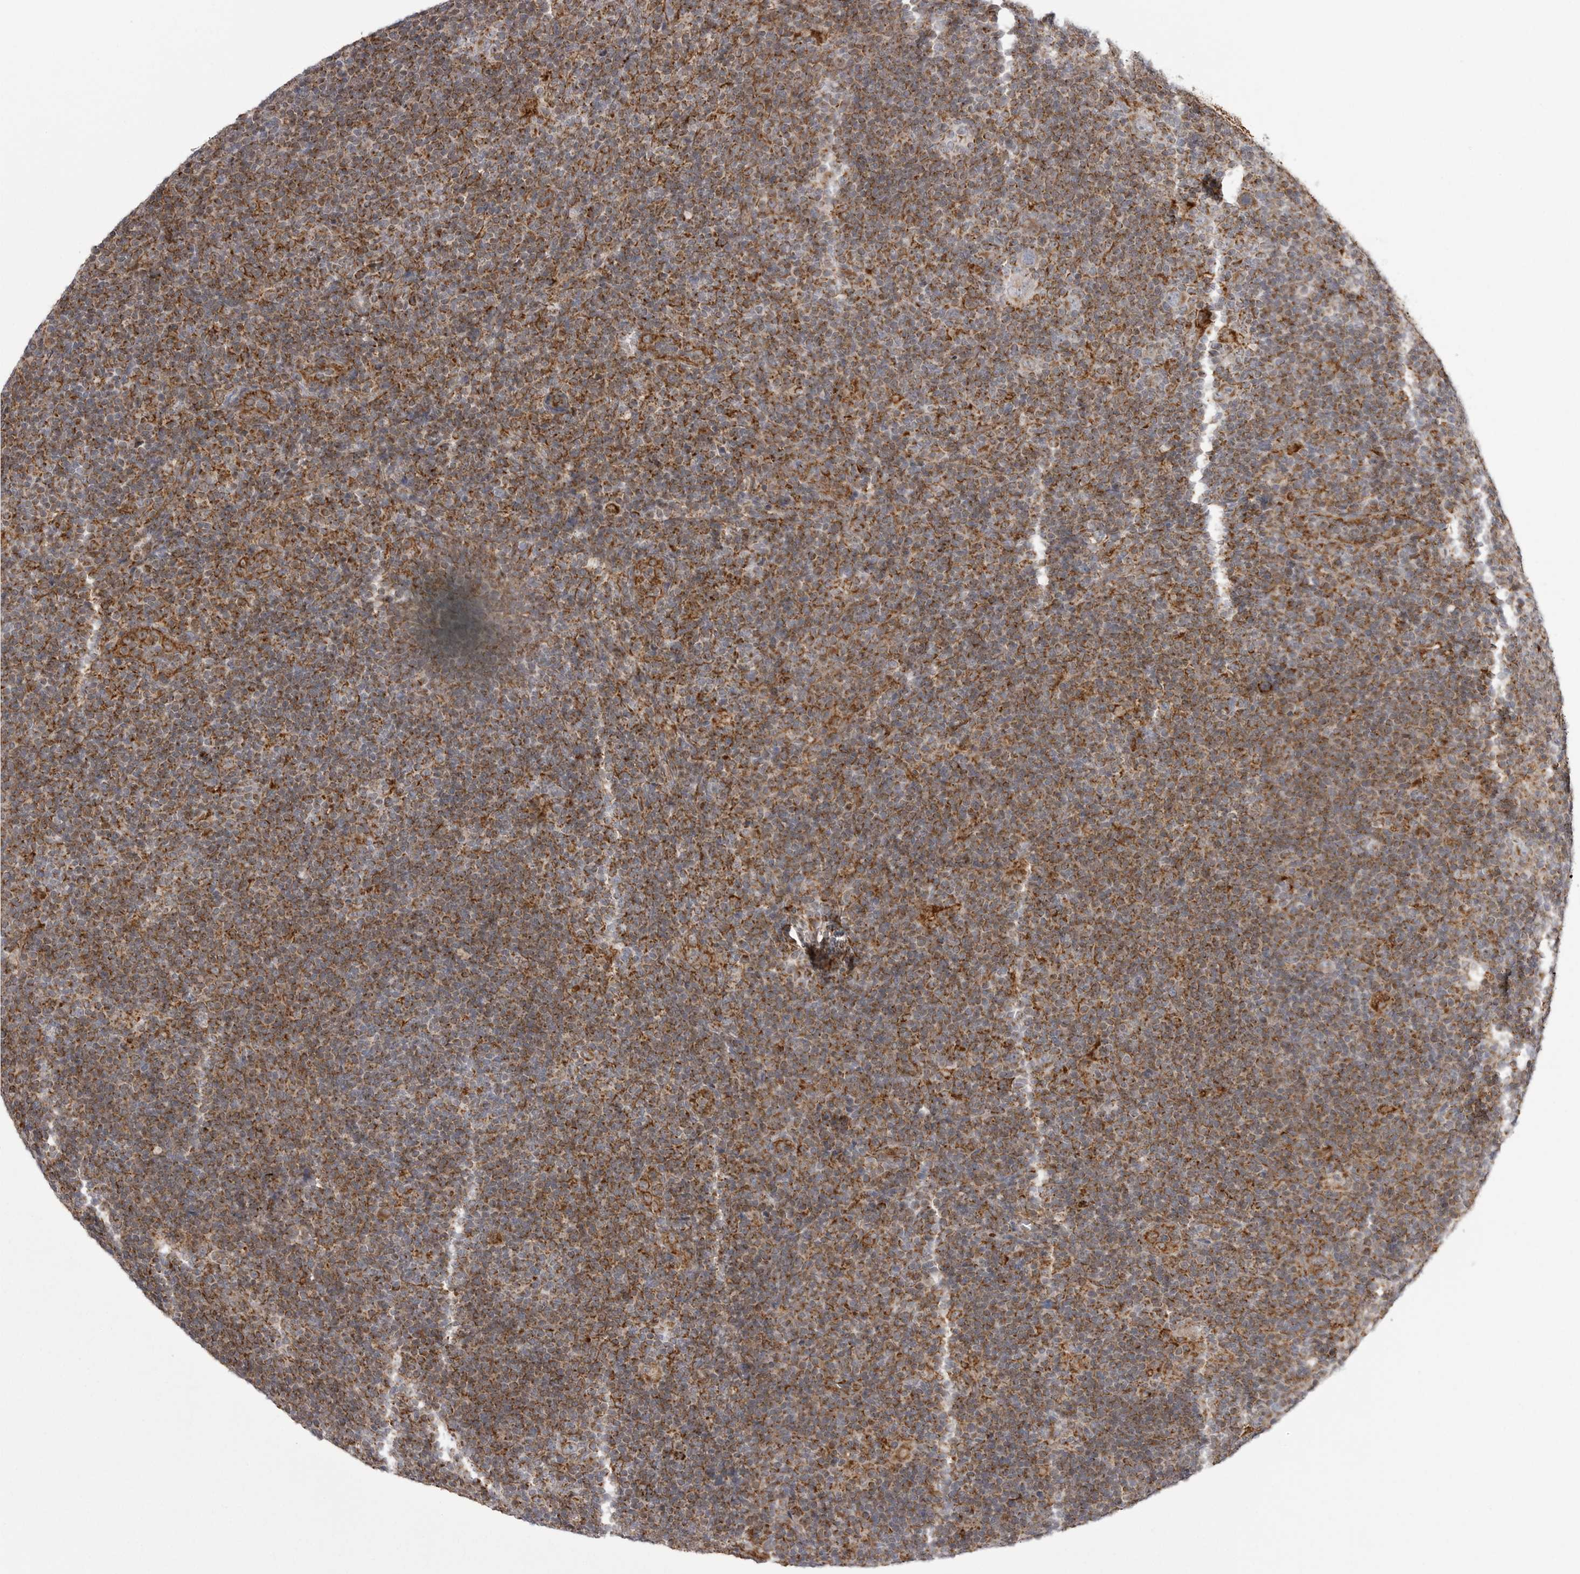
{"staining": {"intensity": "moderate", "quantity": ">75%", "location": "cytoplasmic/membranous"}, "tissue": "lymphoma", "cell_type": "Tumor cells", "image_type": "cancer", "snomed": [{"axis": "morphology", "description": "Hodgkin's disease, NOS"}, {"axis": "topography", "description": "Lymph node"}], "caption": "This histopathology image demonstrates Hodgkin's disease stained with immunohistochemistry to label a protein in brown. The cytoplasmic/membranous of tumor cells show moderate positivity for the protein. Nuclei are counter-stained blue.", "gene": "FH", "patient": {"sex": "female", "age": 57}}